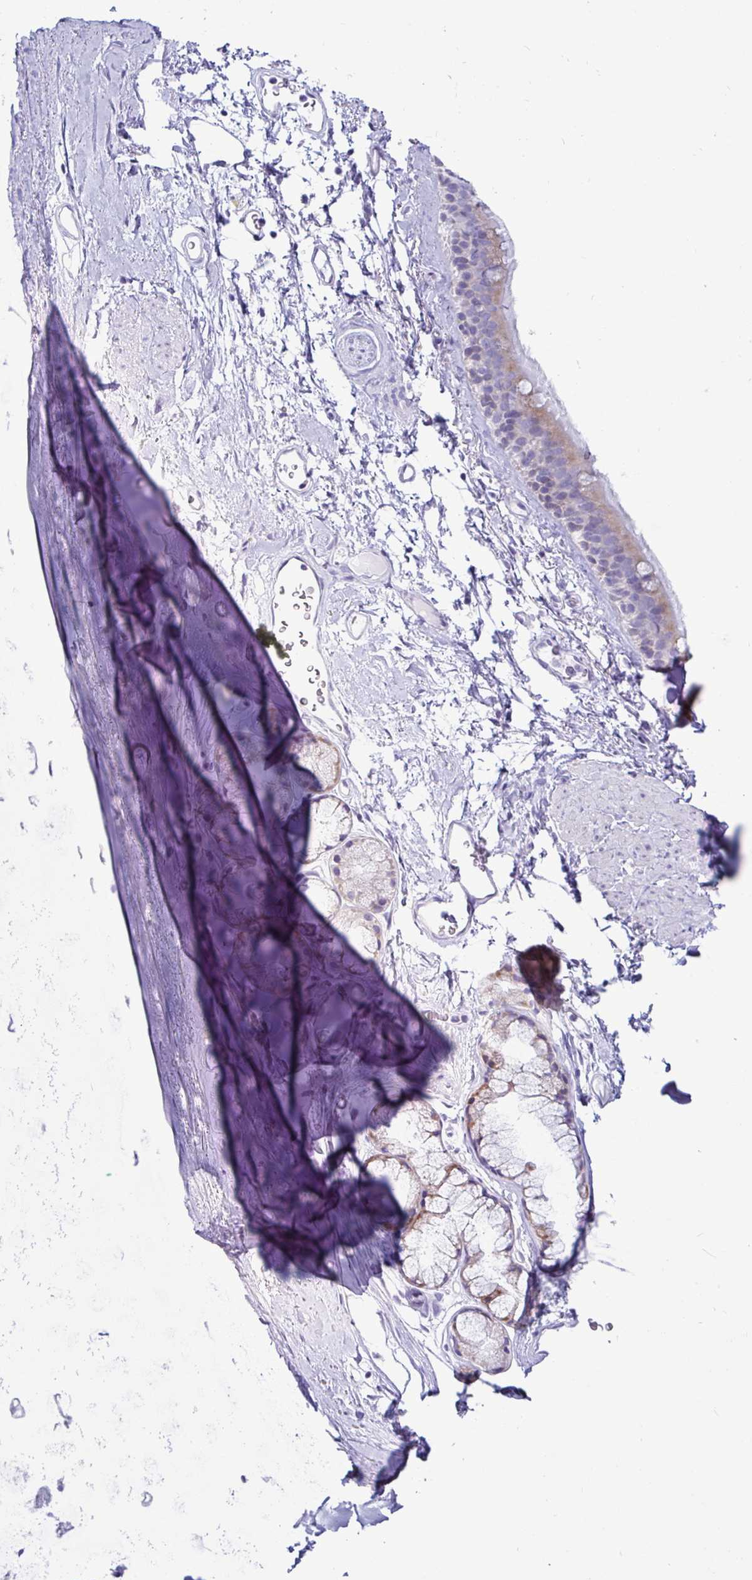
{"staining": {"intensity": "negative", "quantity": "none", "location": "none"}, "tissue": "adipose tissue", "cell_type": "Adipocytes", "image_type": "normal", "snomed": [{"axis": "morphology", "description": "Normal tissue, NOS"}, {"axis": "topography", "description": "Lymph node"}, {"axis": "topography", "description": "Cartilage tissue"}, {"axis": "topography", "description": "Bronchus"}], "caption": "Micrograph shows no protein staining in adipocytes of unremarkable adipose tissue.", "gene": "TFPI2", "patient": {"sex": "female", "age": 70}}